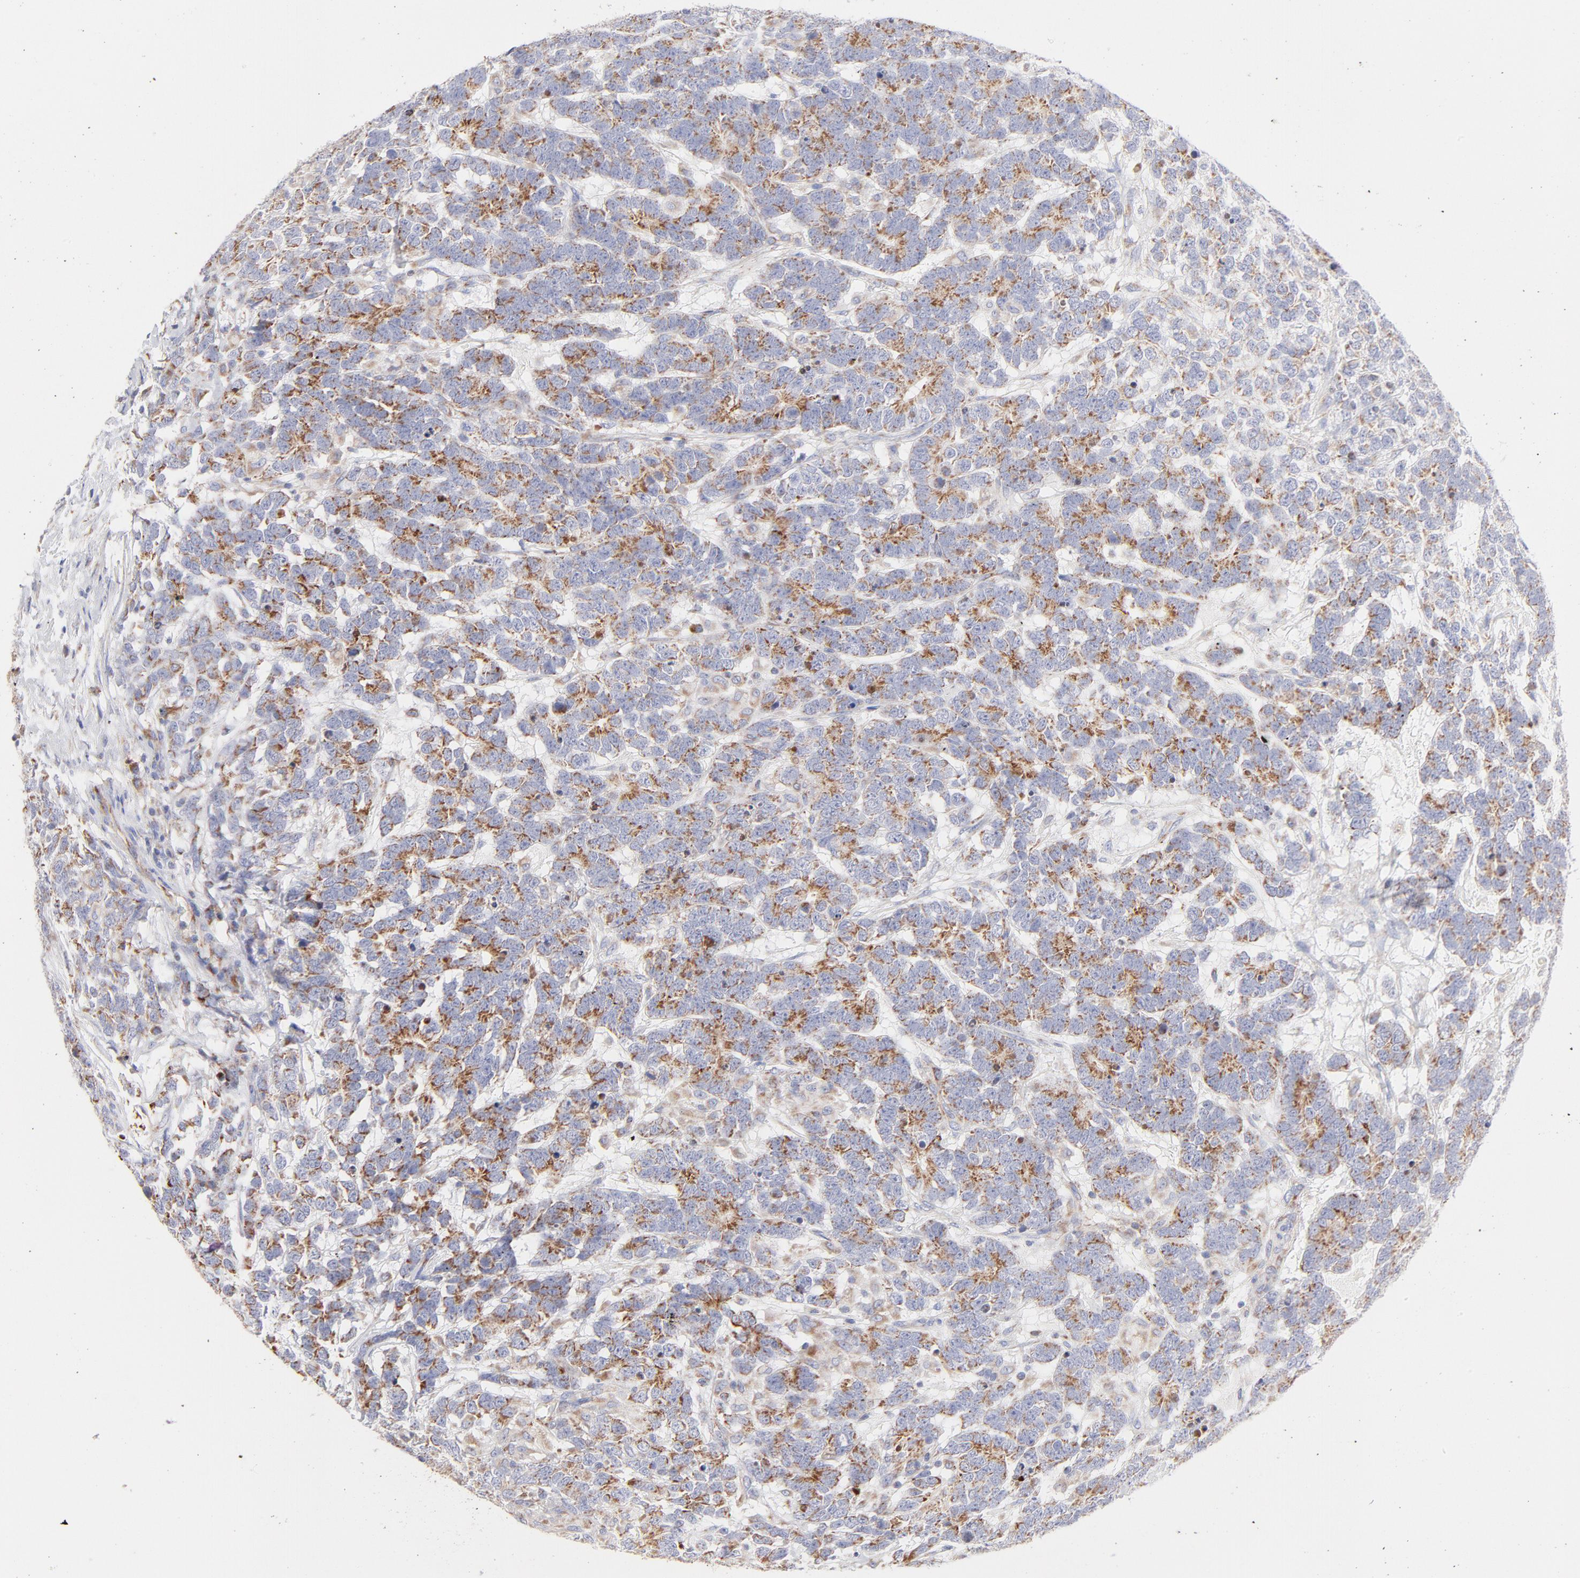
{"staining": {"intensity": "moderate", "quantity": "25%-75%", "location": "cytoplasmic/membranous"}, "tissue": "testis cancer", "cell_type": "Tumor cells", "image_type": "cancer", "snomed": [{"axis": "morphology", "description": "Carcinoma, Embryonal, NOS"}, {"axis": "topography", "description": "Testis"}], "caption": "Protein expression analysis of human embryonal carcinoma (testis) reveals moderate cytoplasmic/membranous staining in about 25%-75% of tumor cells.", "gene": "TIMM8A", "patient": {"sex": "male", "age": 26}}